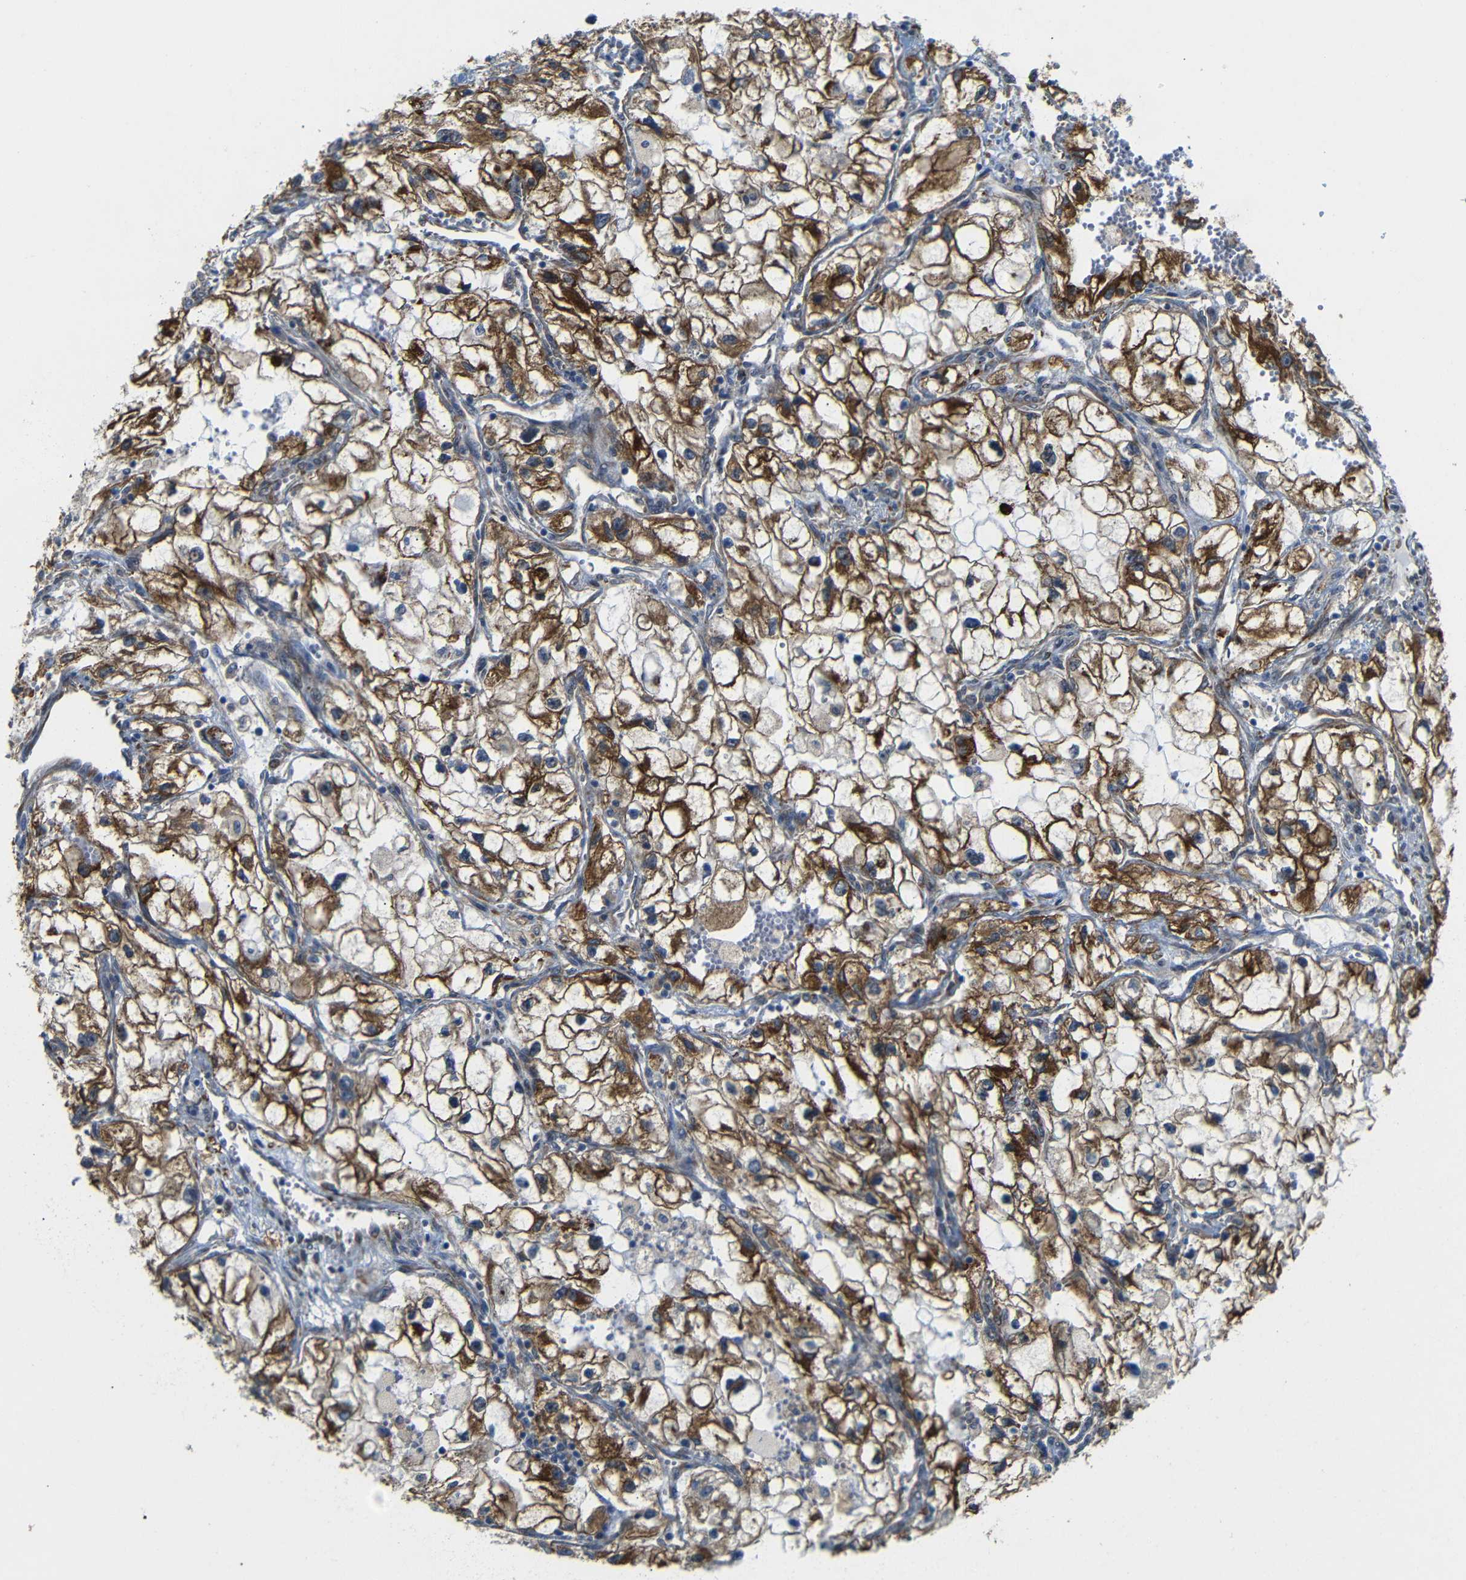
{"staining": {"intensity": "strong", "quantity": ">75%", "location": "cytoplasmic/membranous"}, "tissue": "renal cancer", "cell_type": "Tumor cells", "image_type": "cancer", "snomed": [{"axis": "morphology", "description": "Adenocarcinoma, NOS"}, {"axis": "topography", "description": "Kidney"}], "caption": "Brown immunohistochemical staining in renal cancer (adenocarcinoma) exhibits strong cytoplasmic/membranous positivity in about >75% of tumor cells.", "gene": "P3H2", "patient": {"sex": "female", "age": 70}}